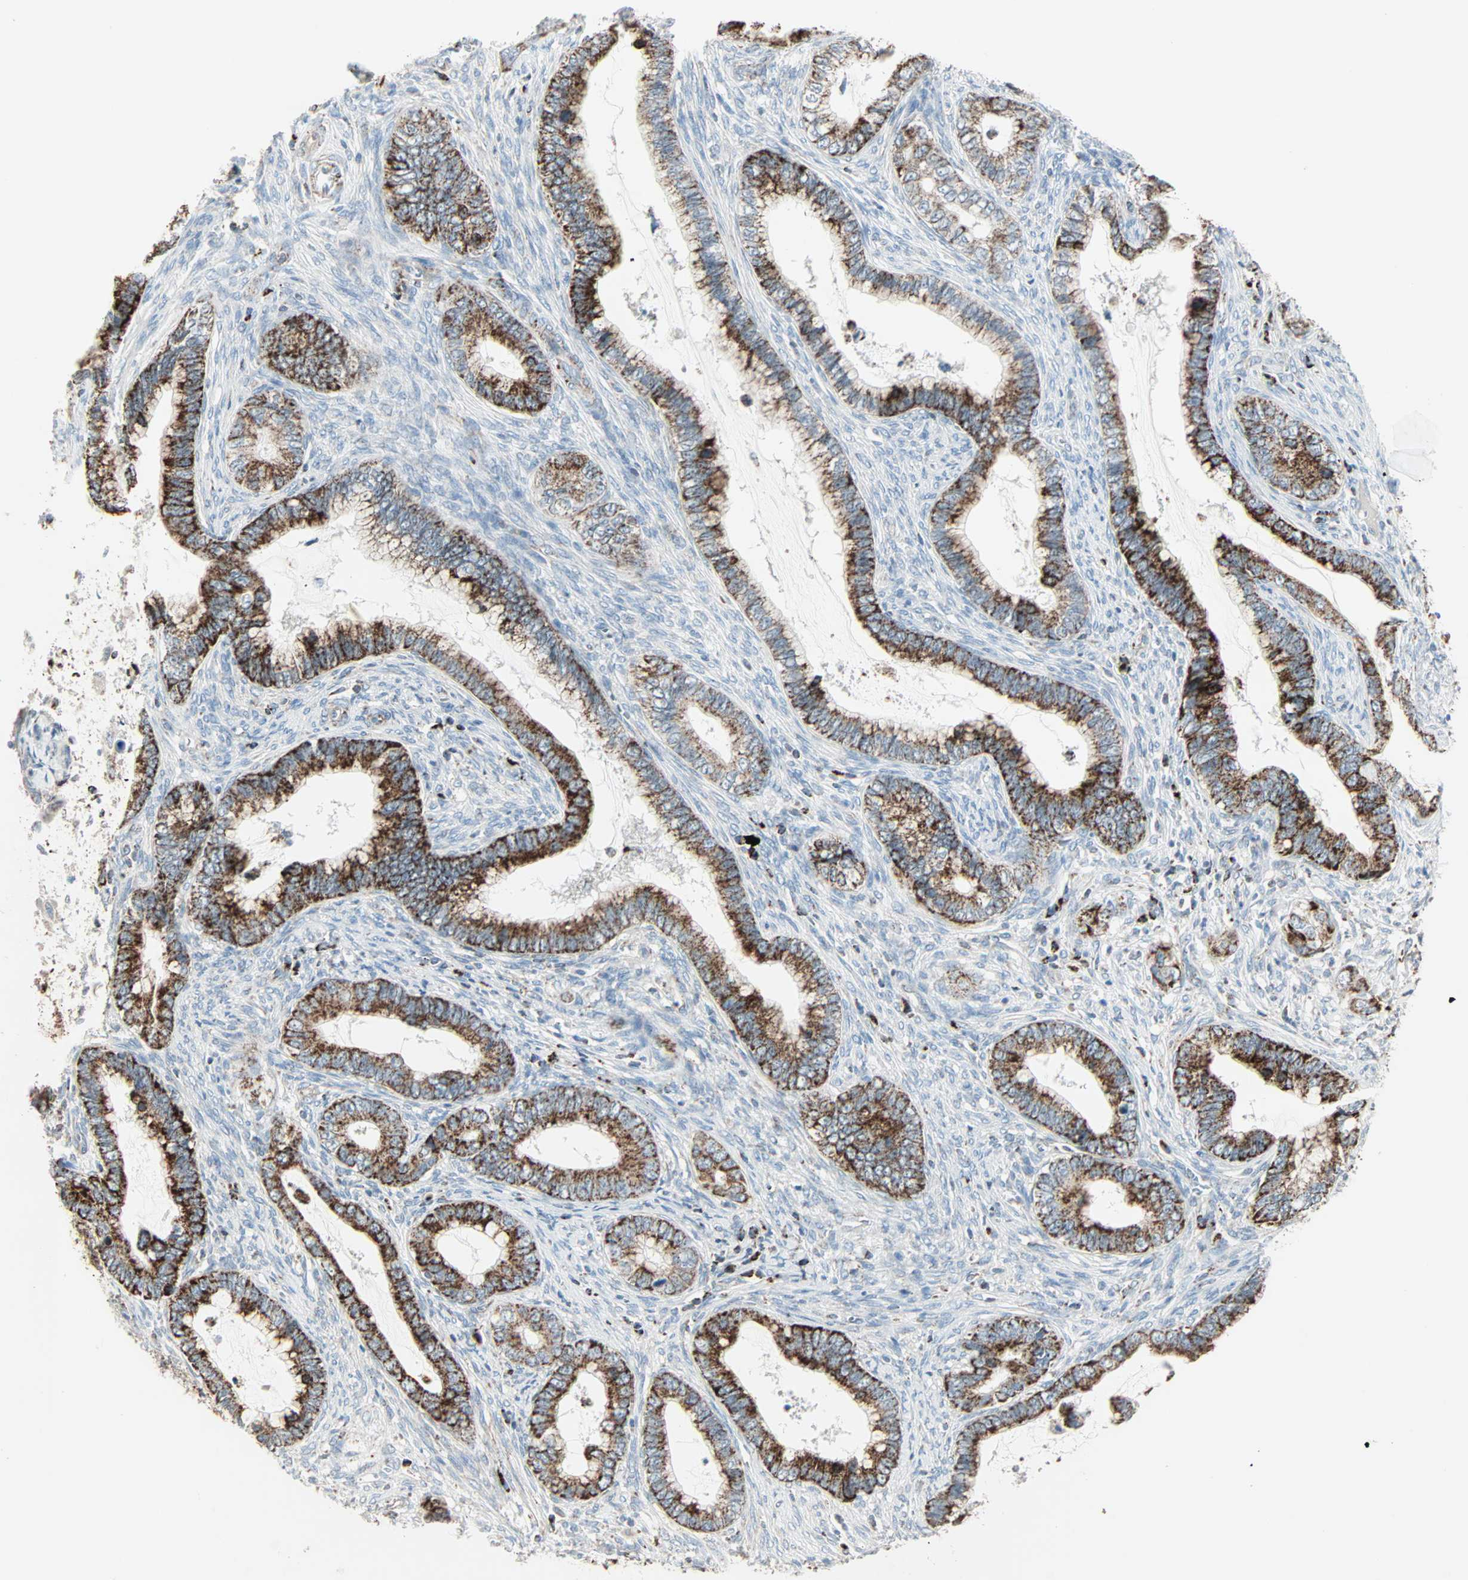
{"staining": {"intensity": "moderate", "quantity": ">75%", "location": "cytoplasmic/membranous"}, "tissue": "cervical cancer", "cell_type": "Tumor cells", "image_type": "cancer", "snomed": [{"axis": "morphology", "description": "Adenocarcinoma, NOS"}, {"axis": "topography", "description": "Cervix"}], "caption": "This histopathology image exhibits adenocarcinoma (cervical) stained with immunohistochemistry (IHC) to label a protein in brown. The cytoplasmic/membranous of tumor cells show moderate positivity for the protein. Nuclei are counter-stained blue.", "gene": "IDH2", "patient": {"sex": "female", "age": 44}}